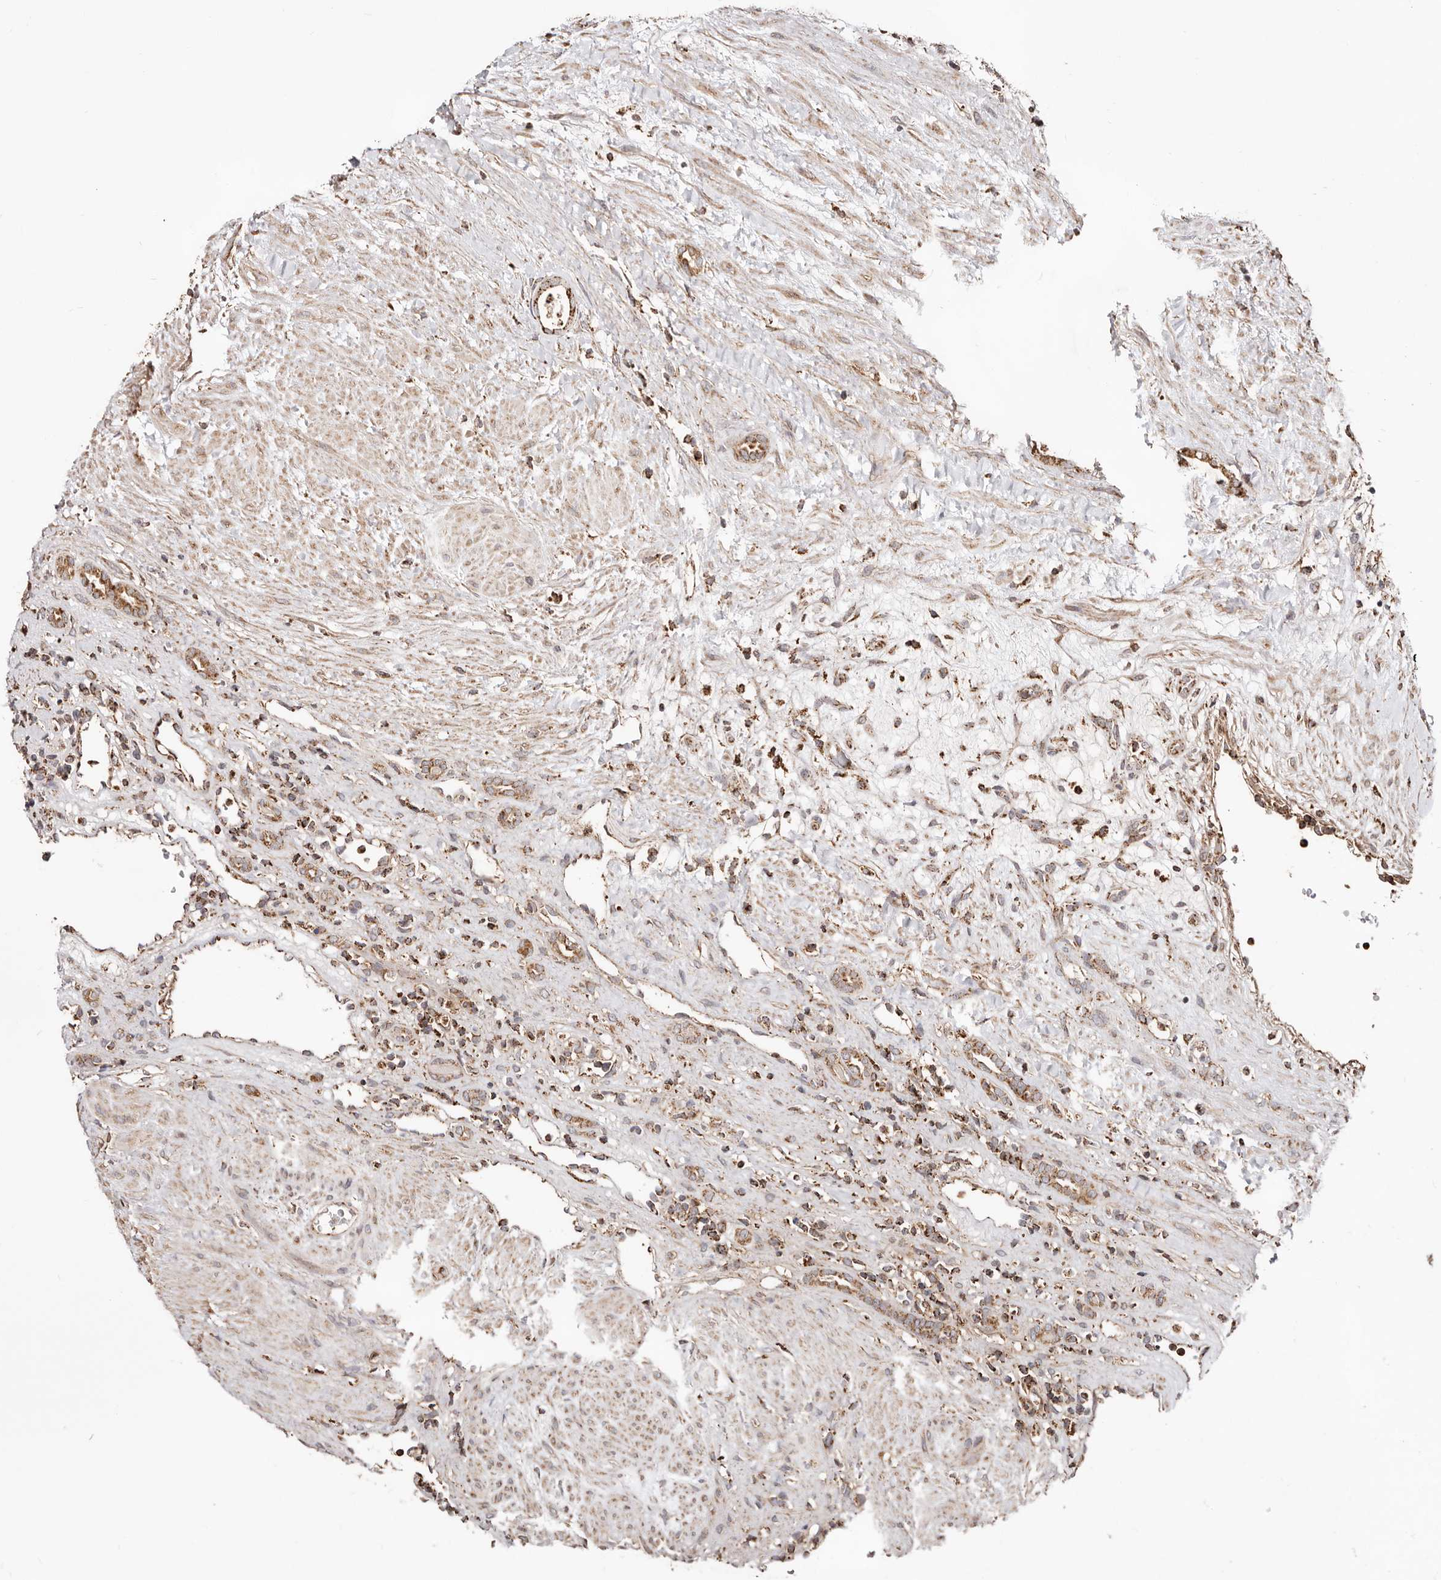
{"staining": {"intensity": "moderate", "quantity": ">75%", "location": "cytoplasmic/membranous"}, "tissue": "renal cancer", "cell_type": "Tumor cells", "image_type": "cancer", "snomed": [{"axis": "morphology", "description": "Adenocarcinoma, NOS"}, {"axis": "topography", "description": "Kidney"}], "caption": "Immunohistochemistry of renal cancer (adenocarcinoma) exhibits medium levels of moderate cytoplasmic/membranous expression in about >75% of tumor cells. Nuclei are stained in blue.", "gene": "PRKACB", "patient": {"sex": "female", "age": 57}}